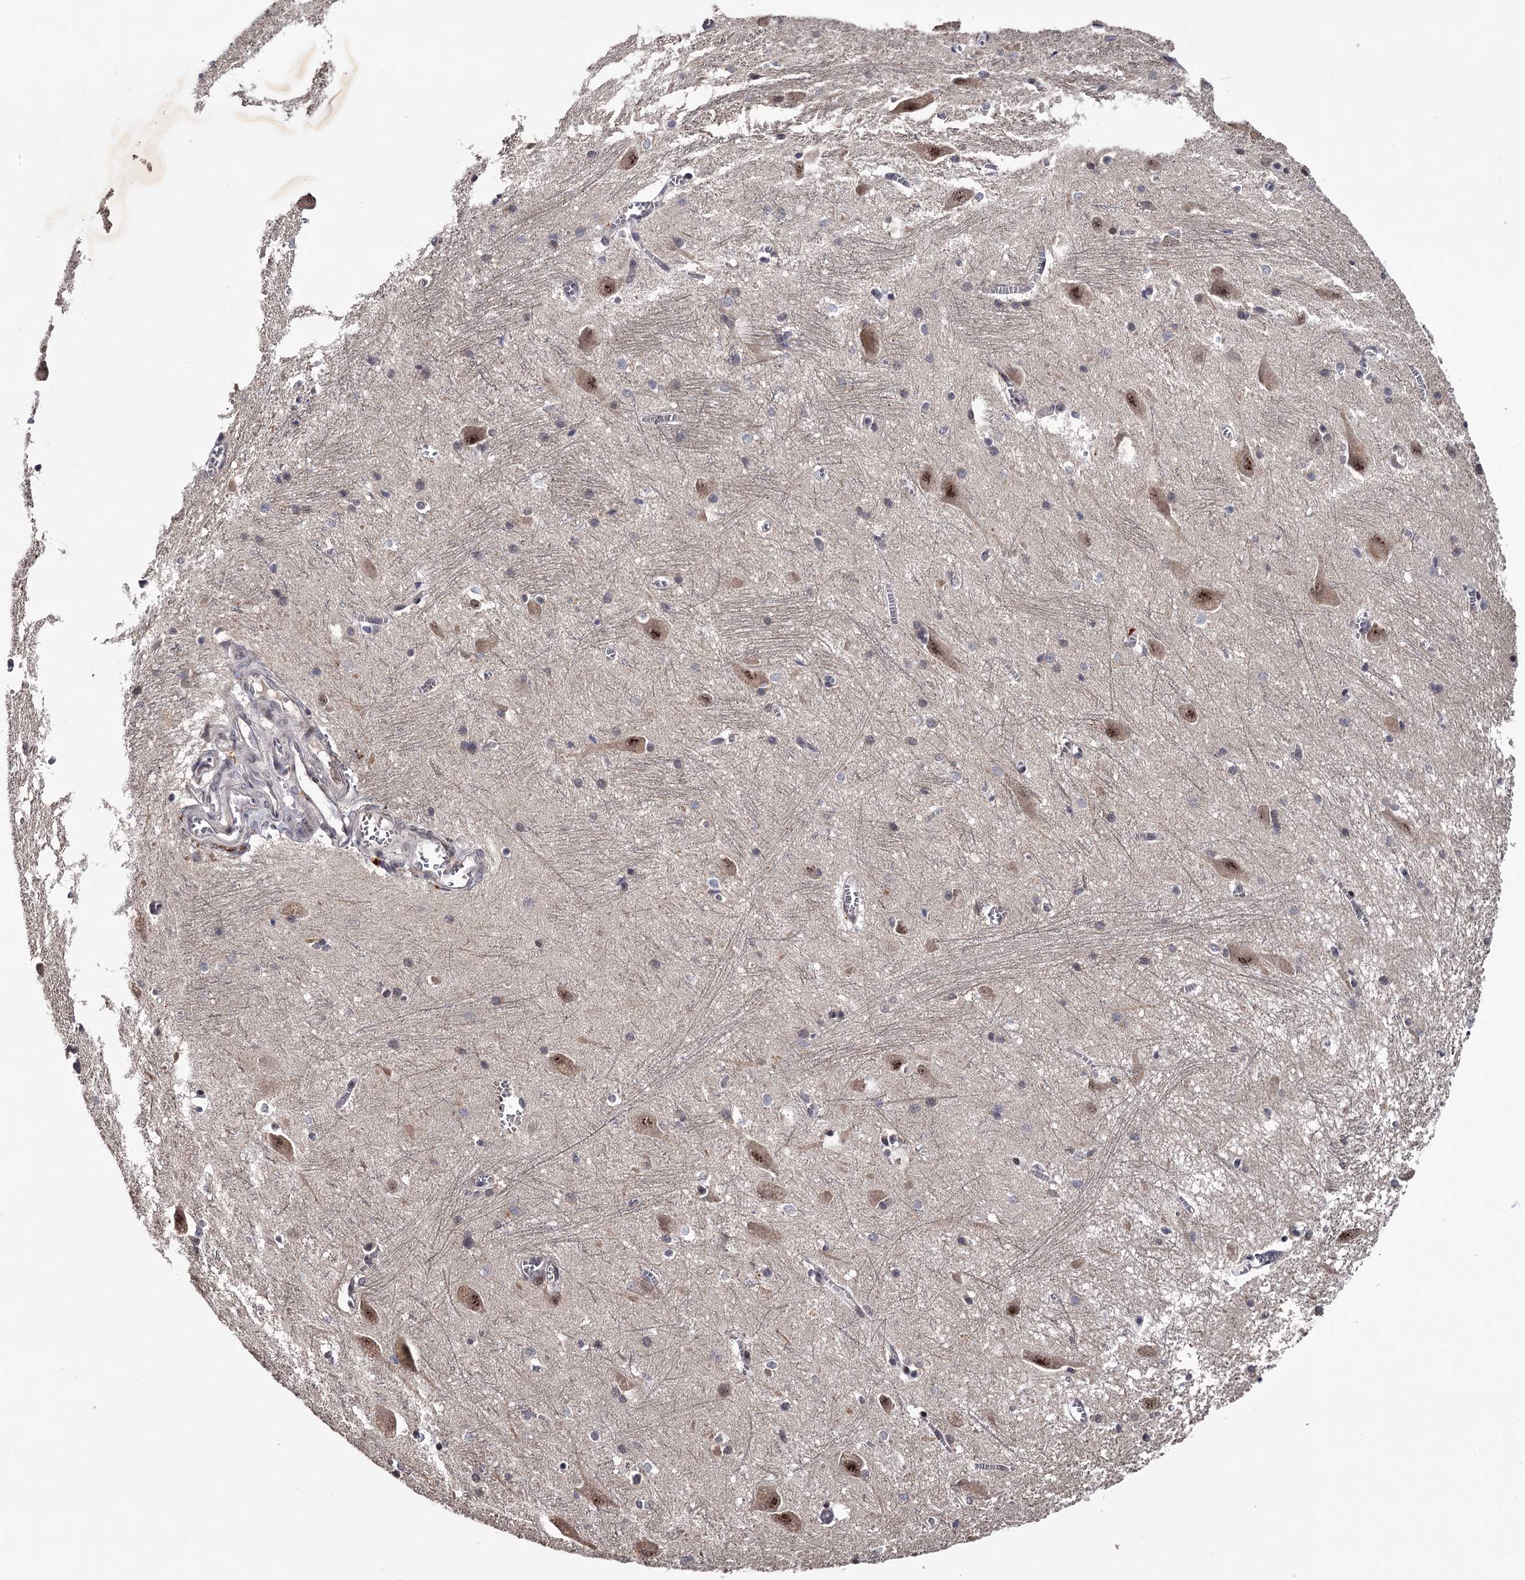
{"staining": {"intensity": "moderate", "quantity": "<25%", "location": "cytoplasmic/membranous,nuclear"}, "tissue": "caudate", "cell_type": "Glial cells", "image_type": "normal", "snomed": [{"axis": "morphology", "description": "Normal tissue, NOS"}, {"axis": "topography", "description": "Lateral ventricle wall"}], "caption": "Glial cells show low levels of moderate cytoplasmic/membranous,nuclear positivity in approximately <25% of cells in benign human caudate. (DAB IHC, brown staining for protein, blue staining for nuclei).", "gene": "RNF44", "patient": {"sex": "male", "age": 37}}